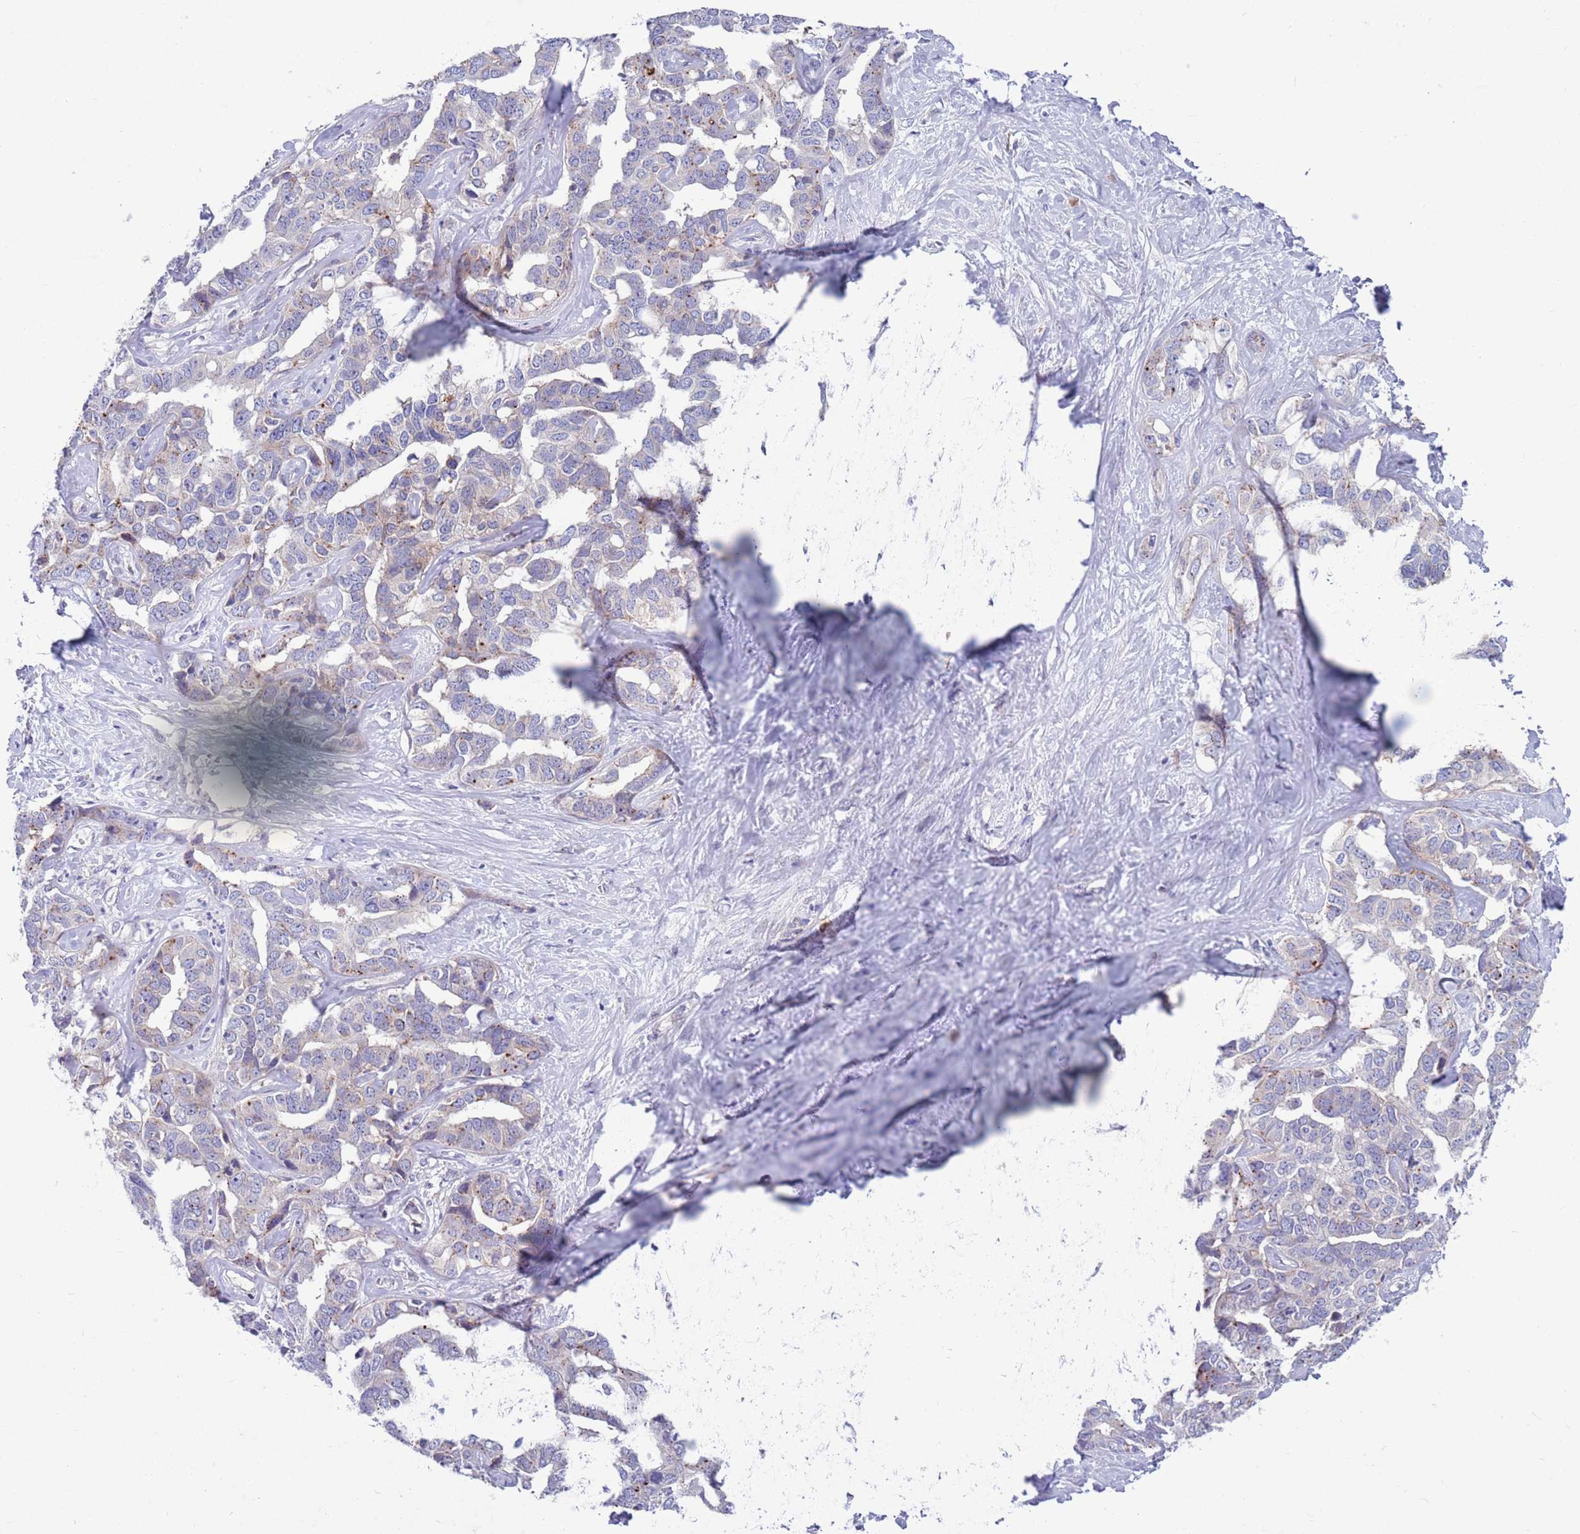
{"staining": {"intensity": "negative", "quantity": "none", "location": "none"}, "tissue": "liver cancer", "cell_type": "Tumor cells", "image_type": "cancer", "snomed": [{"axis": "morphology", "description": "Cholangiocarcinoma"}, {"axis": "topography", "description": "Liver"}], "caption": "Histopathology image shows no significant protein staining in tumor cells of cholangiocarcinoma (liver).", "gene": "KLHL29", "patient": {"sex": "male", "age": 59}}